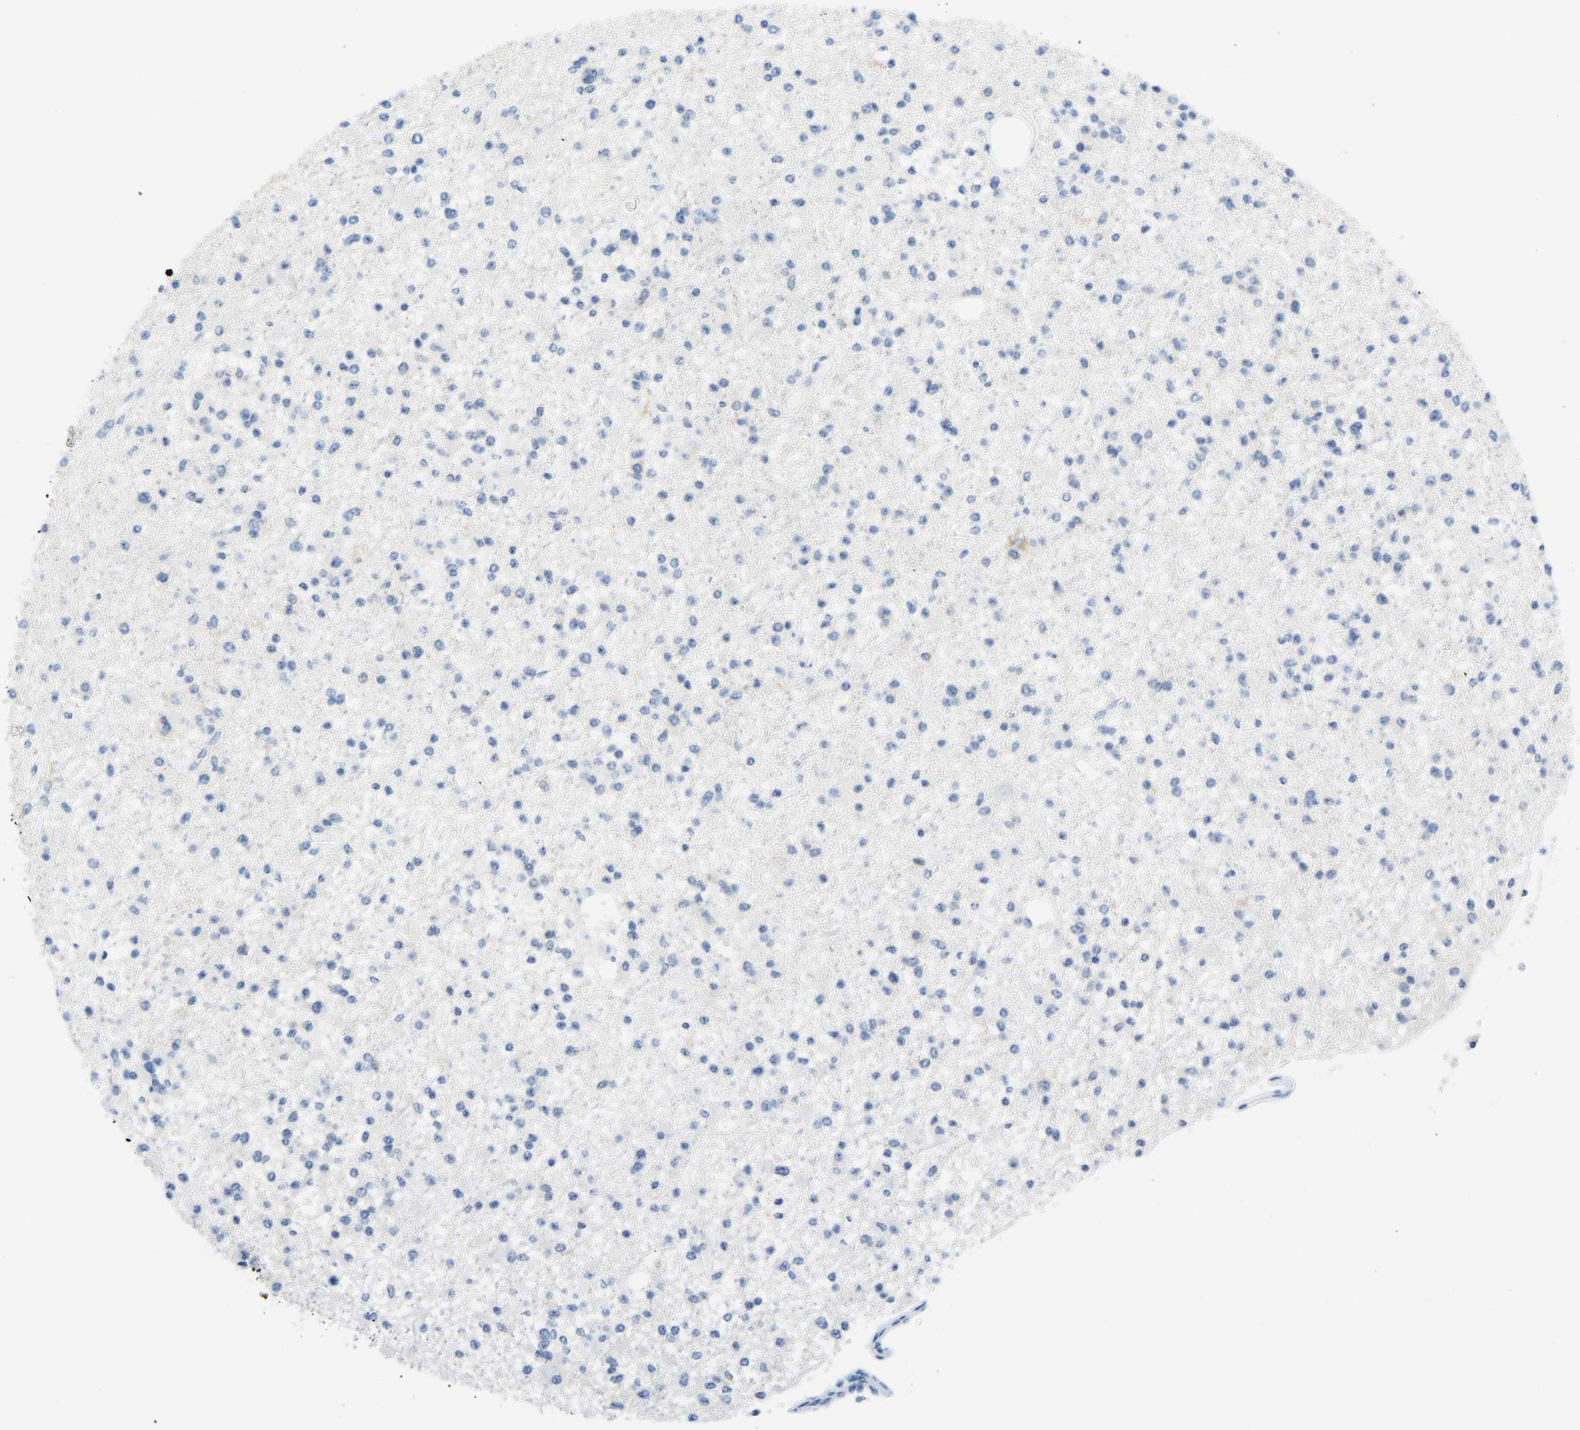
{"staining": {"intensity": "negative", "quantity": "none", "location": "none"}, "tissue": "glioma", "cell_type": "Tumor cells", "image_type": "cancer", "snomed": [{"axis": "morphology", "description": "Glioma, malignant, Low grade"}, {"axis": "topography", "description": "Brain"}], "caption": "Human malignant low-grade glioma stained for a protein using immunohistochemistry shows no staining in tumor cells.", "gene": "SERPINB3", "patient": {"sex": "female", "age": 22}}